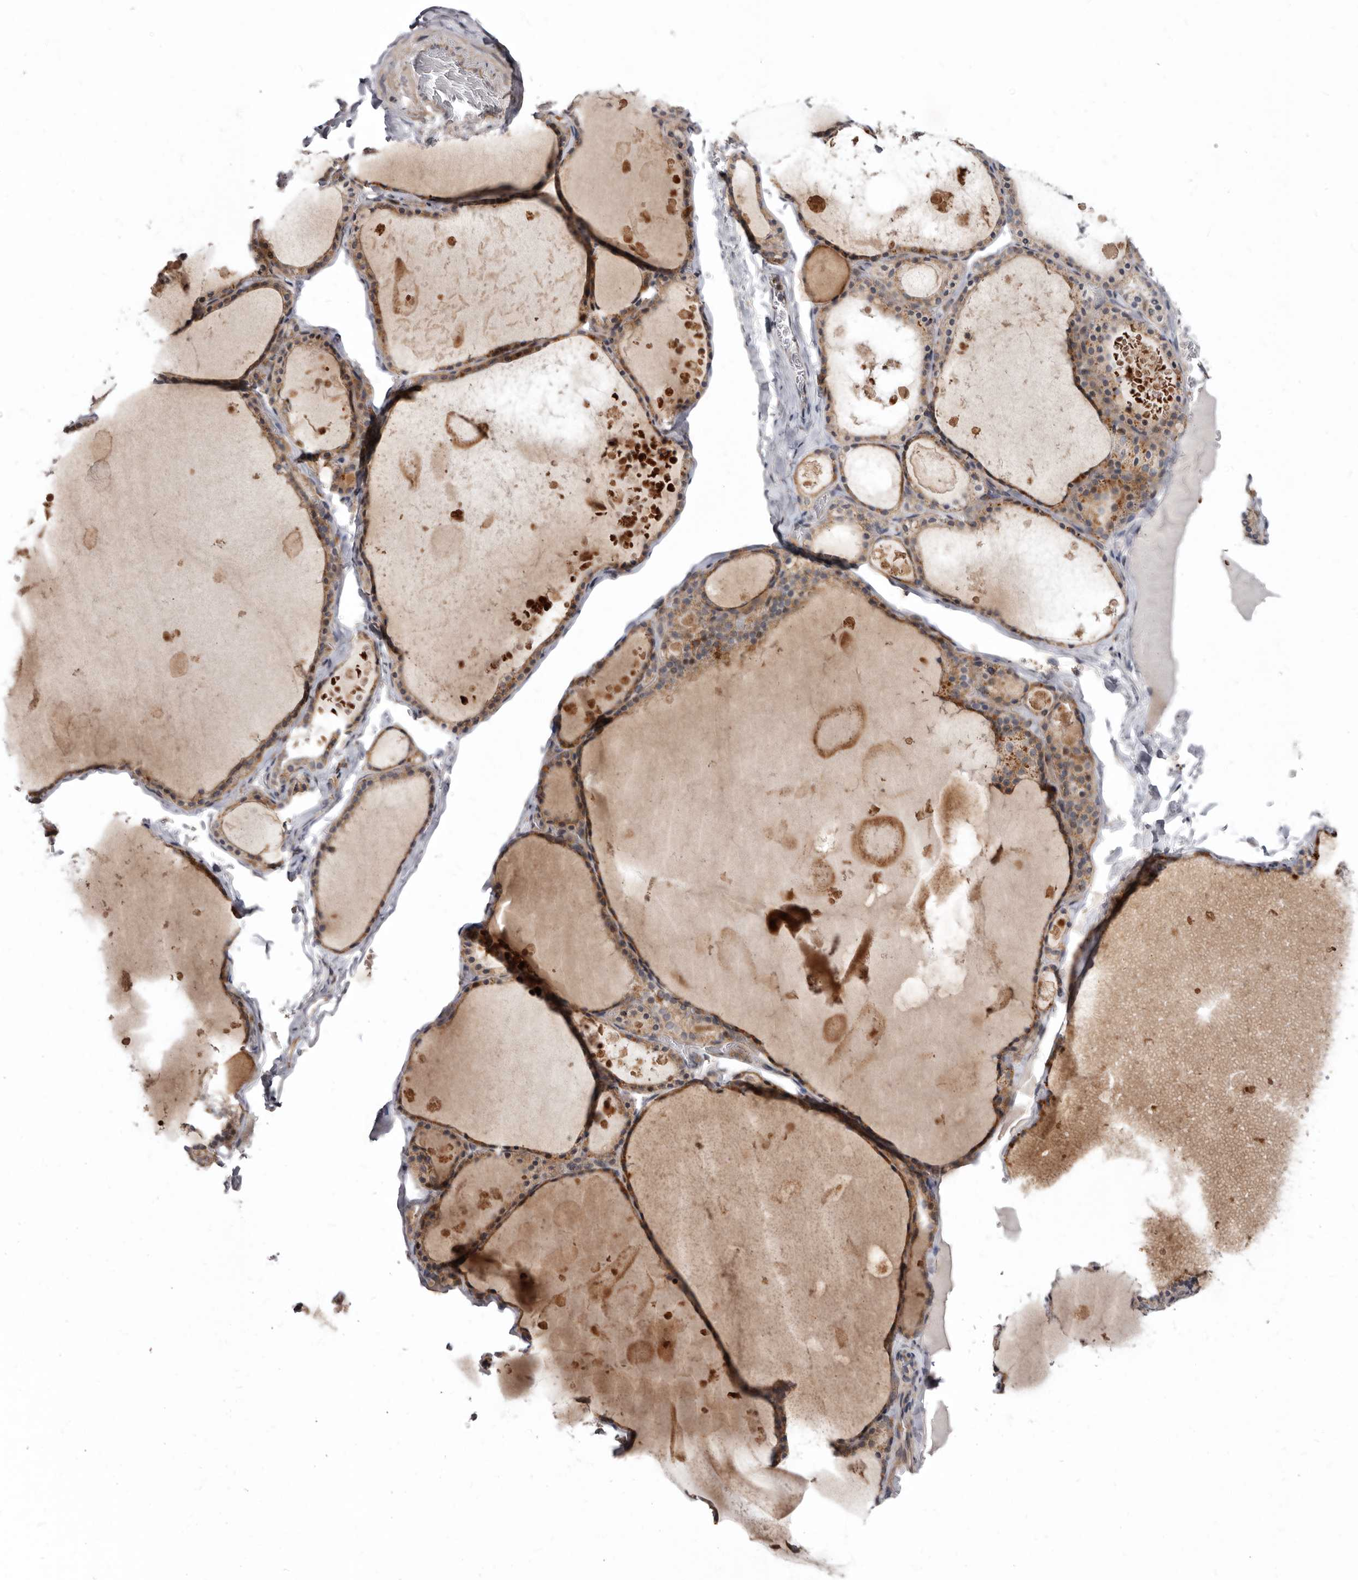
{"staining": {"intensity": "moderate", "quantity": ">75%", "location": "cytoplasmic/membranous"}, "tissue": "thyroid gland", "cell_type": "Glandular cells", "image_type": "normal", "snomed": [{"axis": "morphology", "description": "Normal tissue, NOS"}, {"axis": "topography", "description": "Thyroid gland"}], "caption": "Protein analysis of benign thyroid gland shows moderate cytoplasmic/membranous positivity in about >75% of glandular cells. (IHC, brightfield microscopy, high magnification).", "gene": "SMC4", "patient": {"sex": "male", "age": 56}}